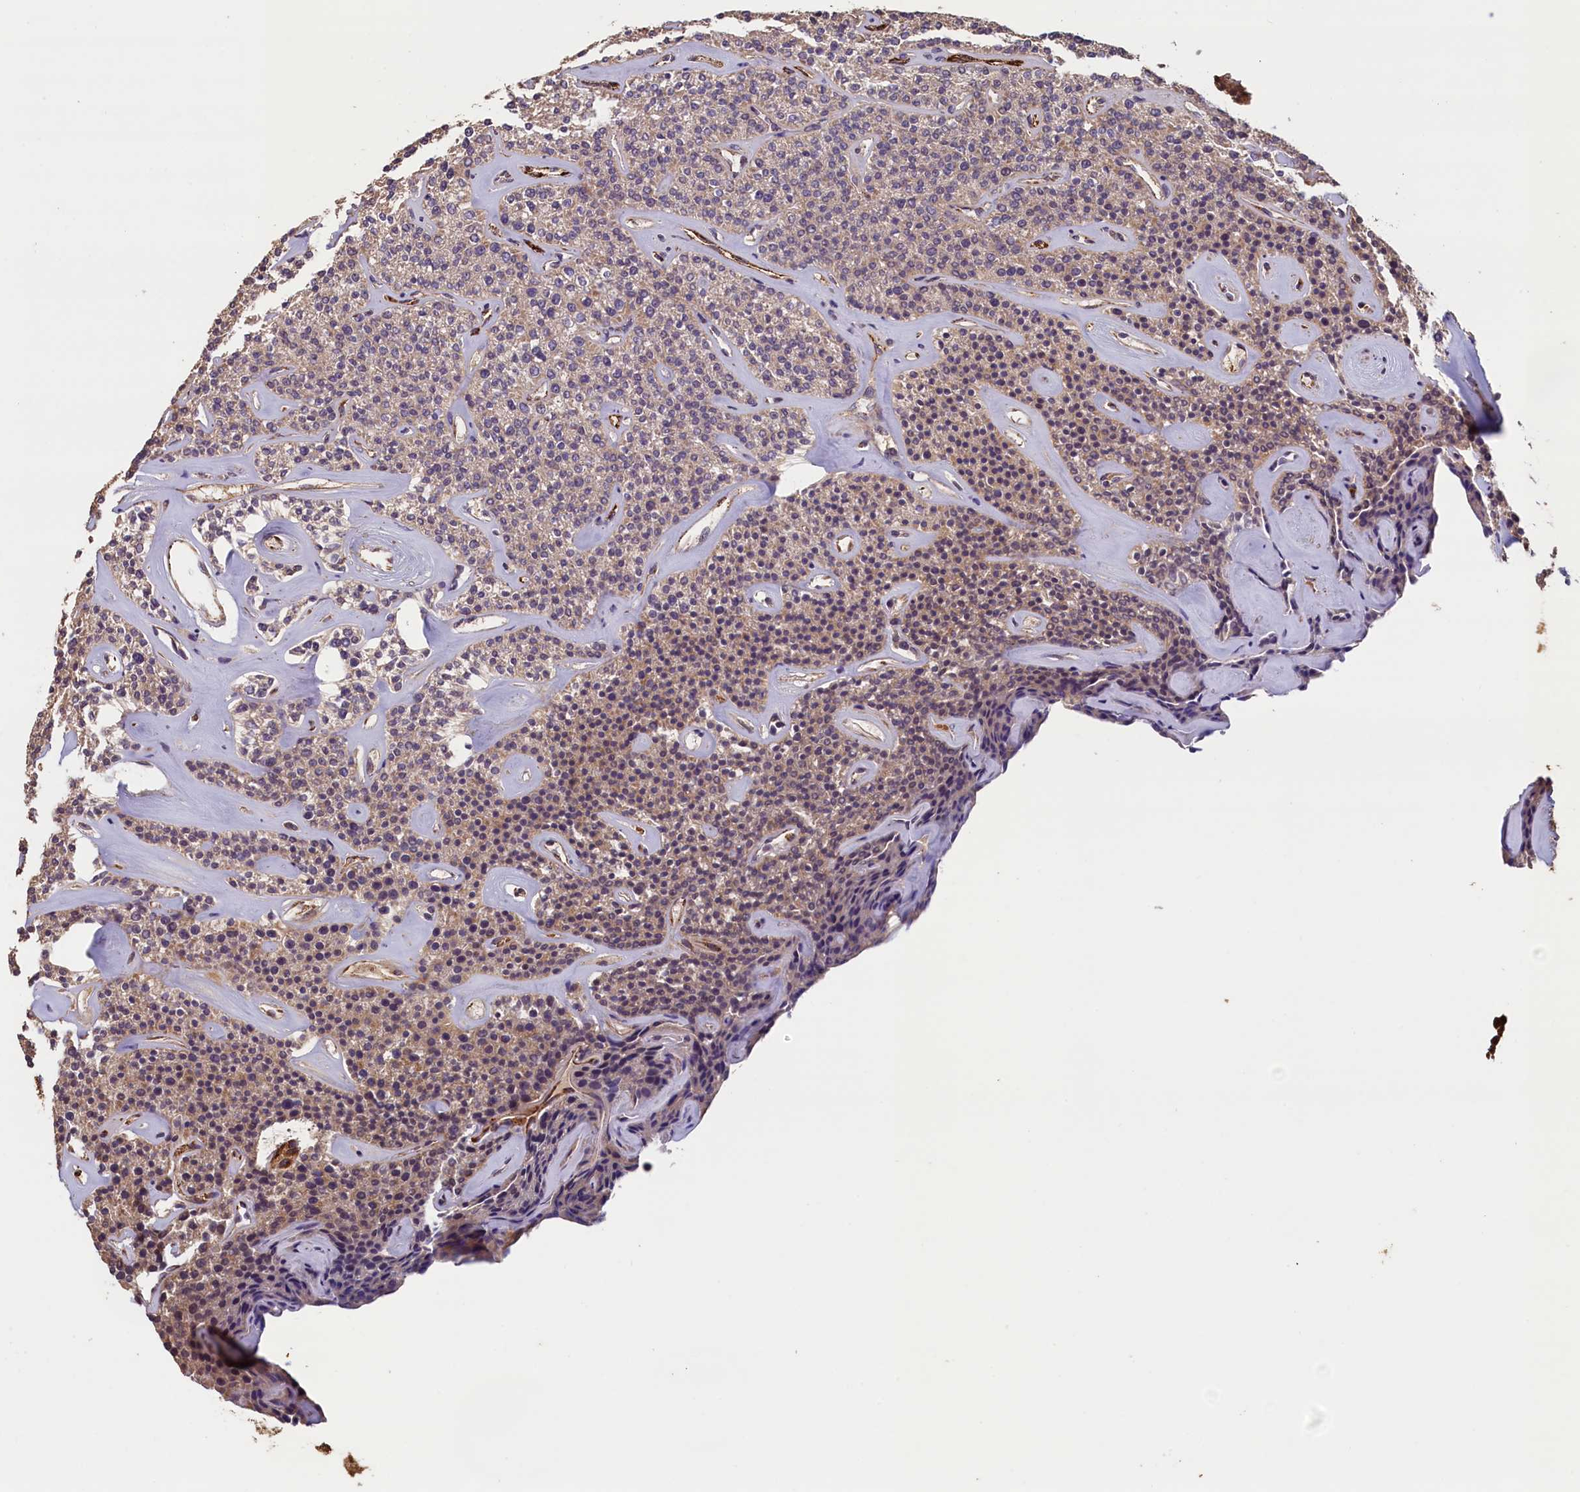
{"staining": {"intensity": "weak", "quantity": ">75%", "location": "cytoplasmic/membranous"}, "tissue": "parathyroid gland", "cell_type": "Glandular cells", "image_type": "normal", "snomed": [{"axis": "morphology", "description": "Normal tissue, NOS"}, {"axis": "topography", "description": "Parathyroid gland"}], "caption": "Immunohistochemistry (IHC) micrograph of normal parathyroid gland: parathyroid gland stained using IHC demonstrates low levels of weak protein expression localized specifically in the cytoplasmic/membranous of glandular cells, appearing as a cytoplasmic/membranous brown color.", "gene": "ACSBG1", "patient": {"sex": "male", "age": 46}}